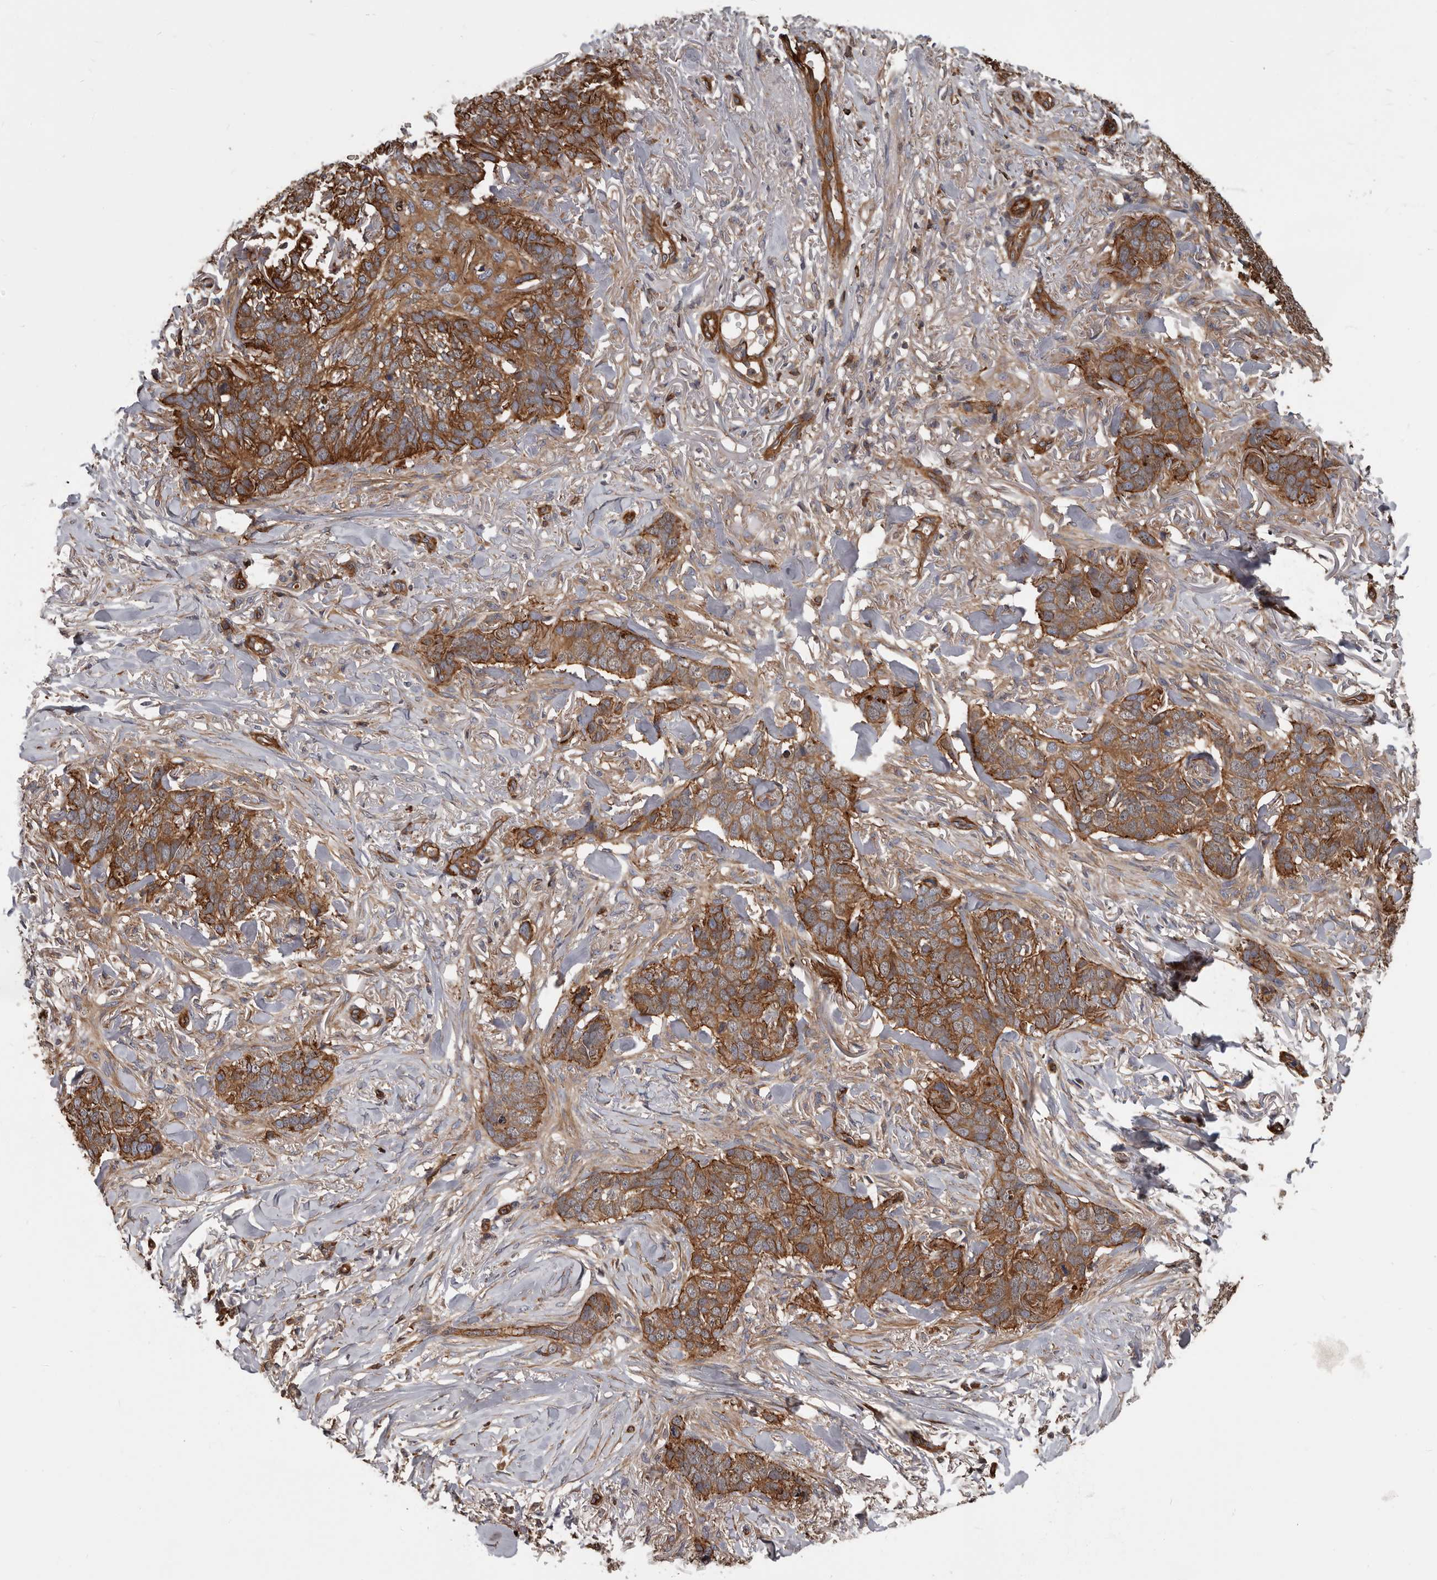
{"staining": {"intensity": "strong", "quantity": ">75%", "location": "cytoplasmic/membranous"}, "tissue": "skin cancer", "cell_type": "Tumor cells", "image_type": "cancer", "snomed": [{"axis": "morphology", "description": "Normal tissue, NOS"}, {"axis": "morphology", "description": "Basal cell carcinoma"}, {"axis": "topography", "description": "Skin"}], "caption": "An image of human skin cancer stained for a protein exhibits strong cytoplasmic/membranous brown staining in tumor cells.", "gene": "PNRC2", "patient": {"sex": "male", "age": 77}}